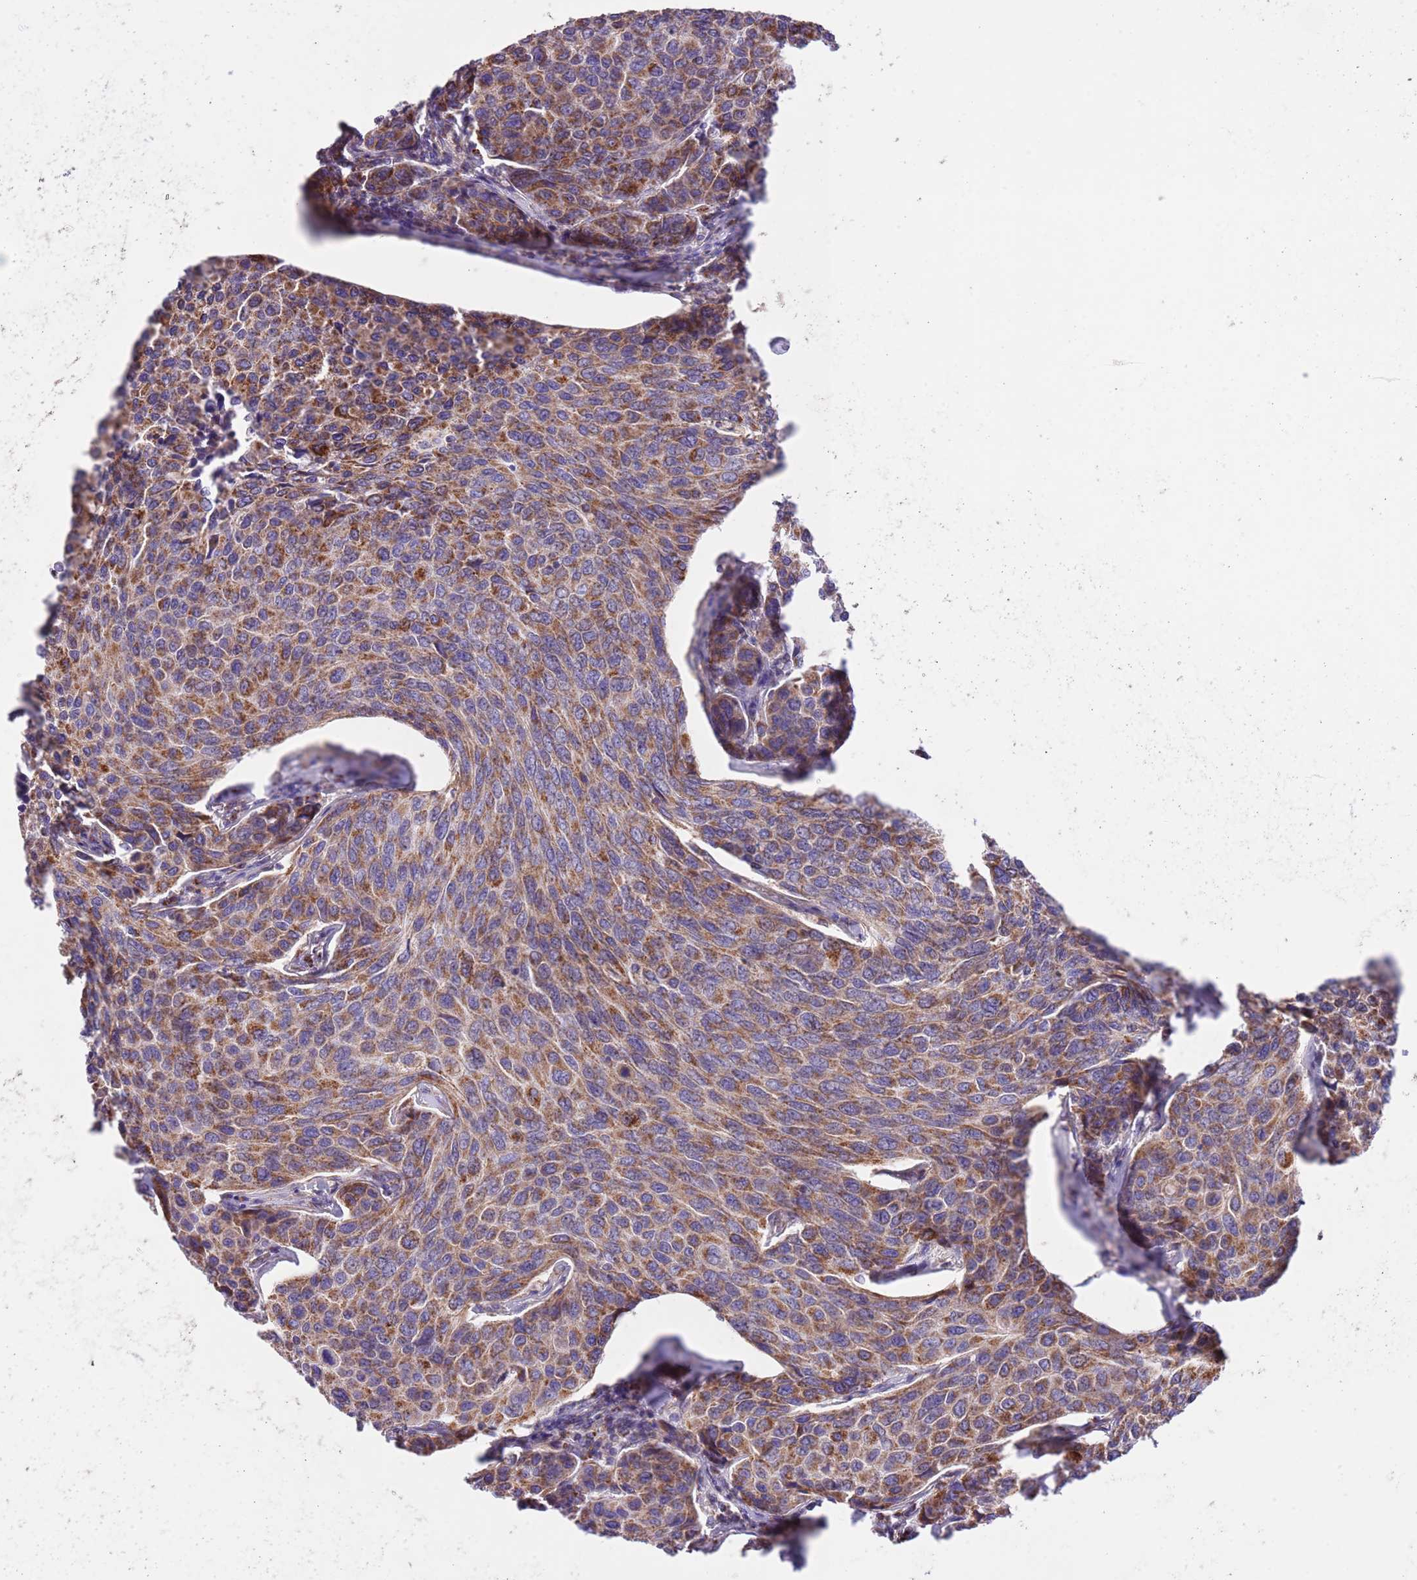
{"staining": {"intensity": "strong", "quantity": ">75%", "location": "cytoplasmic/membranous"}, "tissue": "breast cancer", "cell_type": "Tumor cells", "image_type": "cancer", "snomed": [{"axis": "morphology", "description": "Duct carcinoma"}, {"axis": "topography", "description": "Breast"}], "caption": "Human breast infiltrating ductal carcinoma stained for a protein (brown) displays strong cytoplasmic/membranous positive positivity in about >75% of tumor cells.", "gene": "SS18L2", "patient": {"sex": "female", "age": 55}}